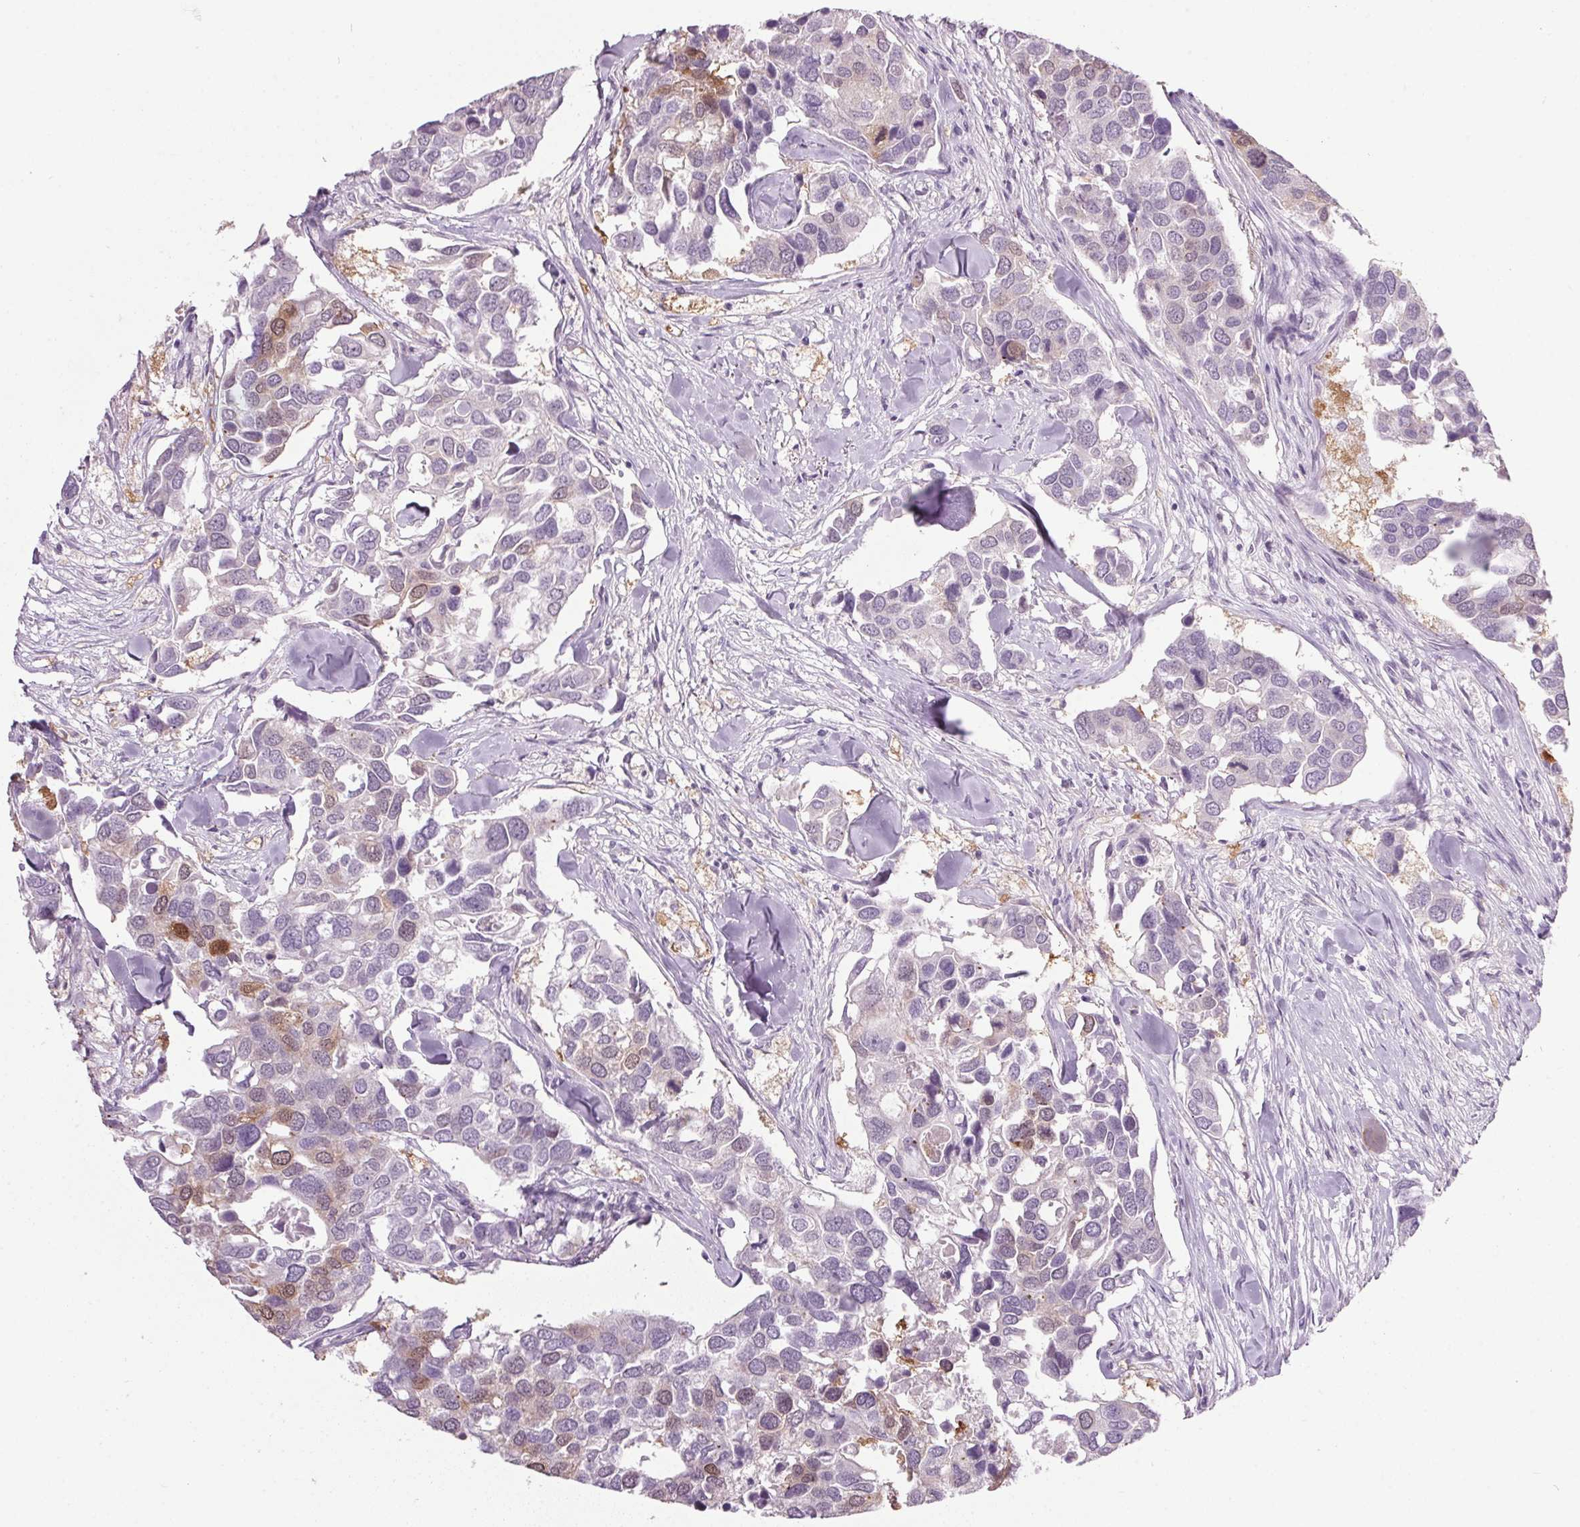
{"staining": {"intensity": "moderate", "quantity": "<25%", "location": "cytoplasmic/membranous,nuclear"}, "tissue": "breast cancer", "cell_type": "Tumor cells", "image_type": "cancer", "snomed": [{"axis": "morphology", "description": "Duct carcinoma"}, {"axis": "topography", "description": "Breast"}], "caption": "Brown immunohistochemical staining in breast intraductal carcinoma displays moderate cytoplasmic/membranous and nuclear staining in approximately <25% of tumor cells. The protein is stained brown, and the nuclei are stained in blue (DAB IHC with brightfield microscopy, high magnification).", "gene": "PPP1R1A", "patient": {"sex": "female", "age": 83}}